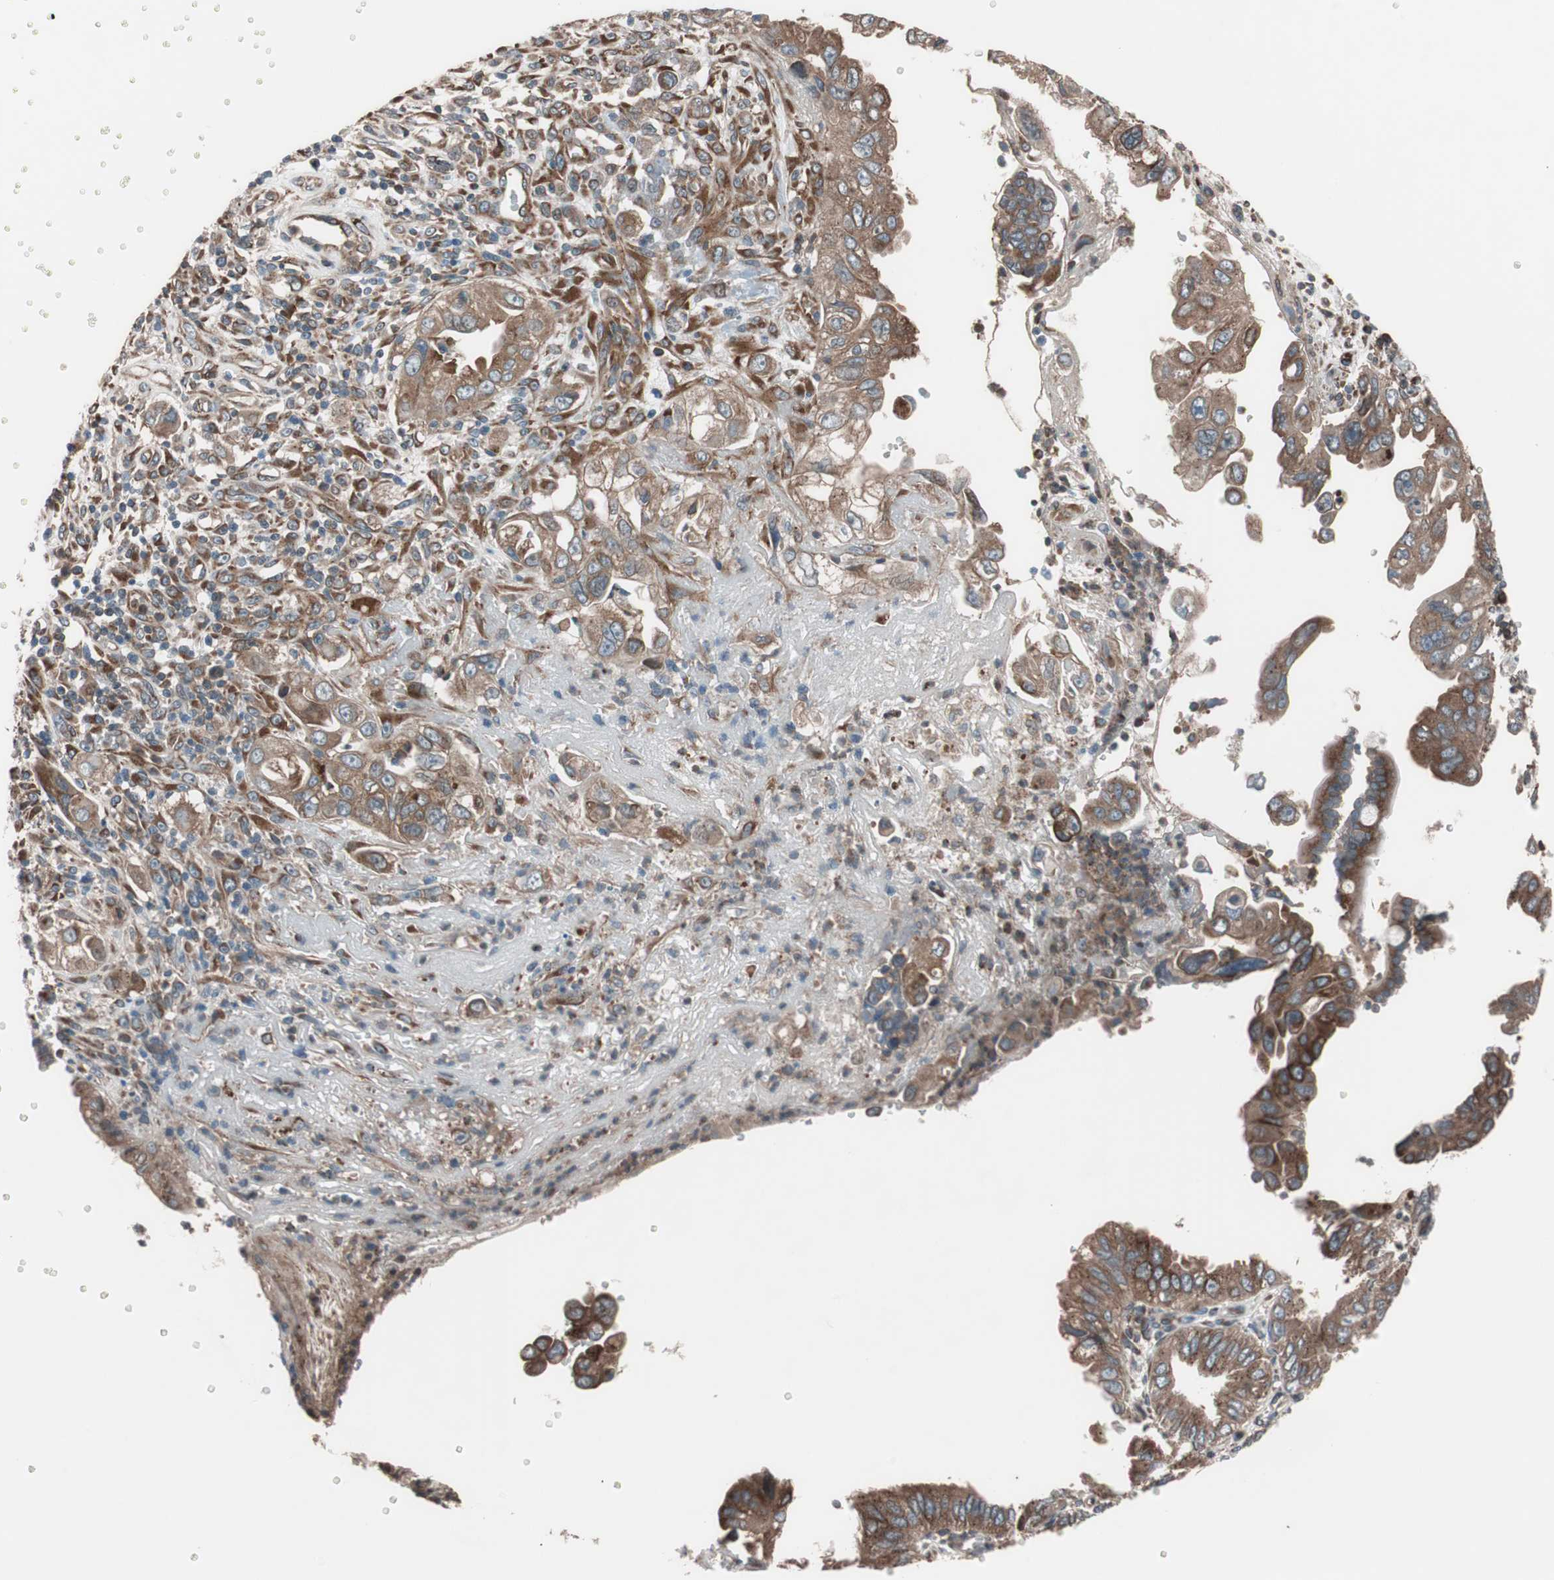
{"staining": {"intensity": "moderate", "quantity": ">75%", "location": "cytoplasmic/membranous"}, "tissue": "pancreatic cancer", "cell_type": "Tumor cells", "image_type": "cancer", "snomed": [{"axis": "morphology", "description": "Normal tissue, NOS"}, {"axis": "topography", "description": "Lymph node"}], "caption": "This is an image of immunohistochemistry staining of pancreatic cancer, which shows moderate positivity in the cytoplasmic/membranous of tumor cells.", "gene": "SEC31A", "patient": {"sex": "male", "age": 50}}